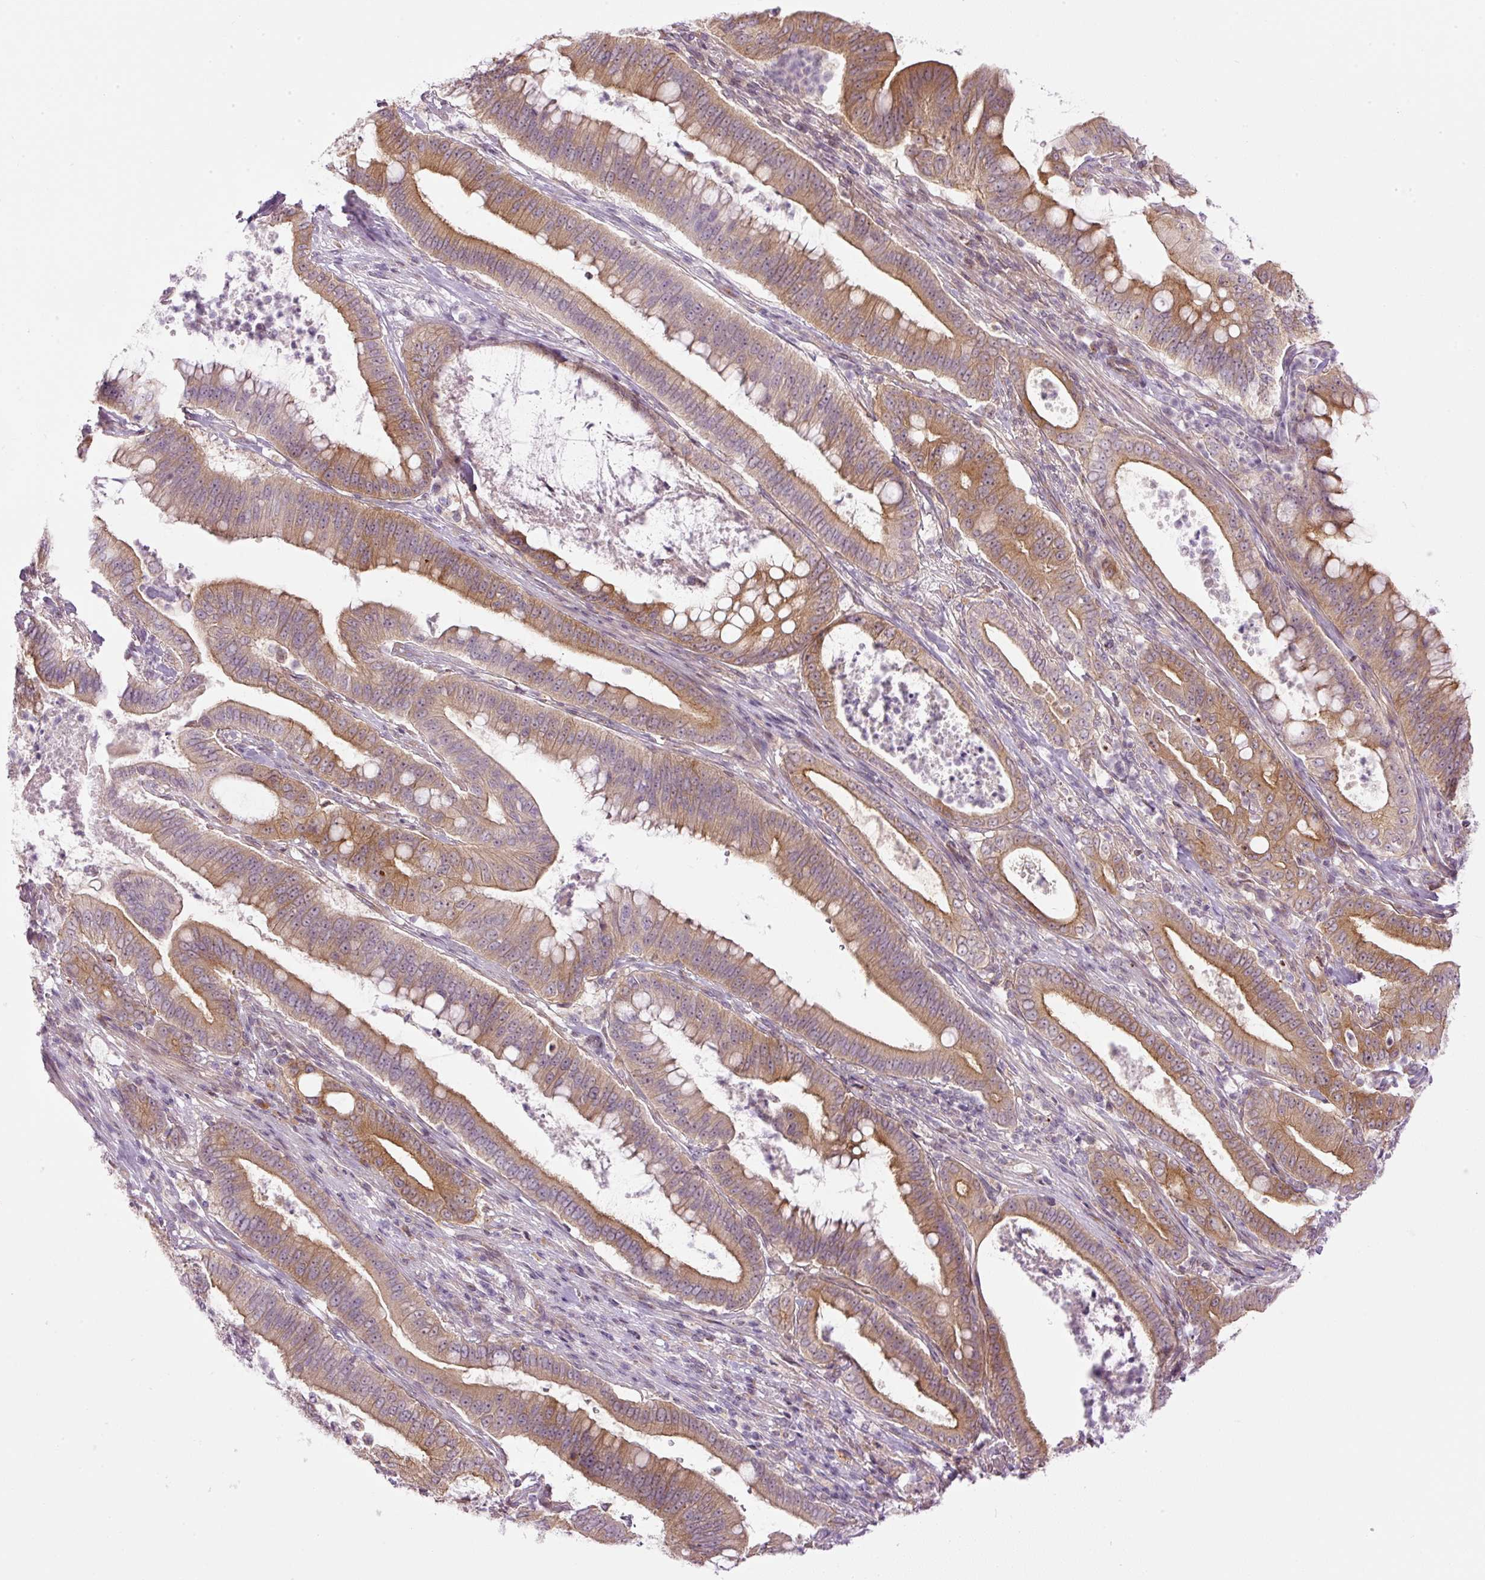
{"staining": {"intensity": "moderate", "quantity": ">75%", "location": "cytoplasmic/membranous"}, "tissue": "pancreatic cancer", "cell_type": "Tumor cells", "image_type": "cancer", "snomed": [{"axis": "morphology", "description": "Adenocarcinoma, NOS"}, {"axis": "topography", "description": "Pancreas"}], "caption": "The immunohistochemical stain labels moderate cytoplasmic/membranous positivity in tumor cells of pancreatic cancer tissue. (IHC, brightfield microscopy, high magnification).", "gene": "MZT2B", "patient": {"sex": "male", "age": 71}}